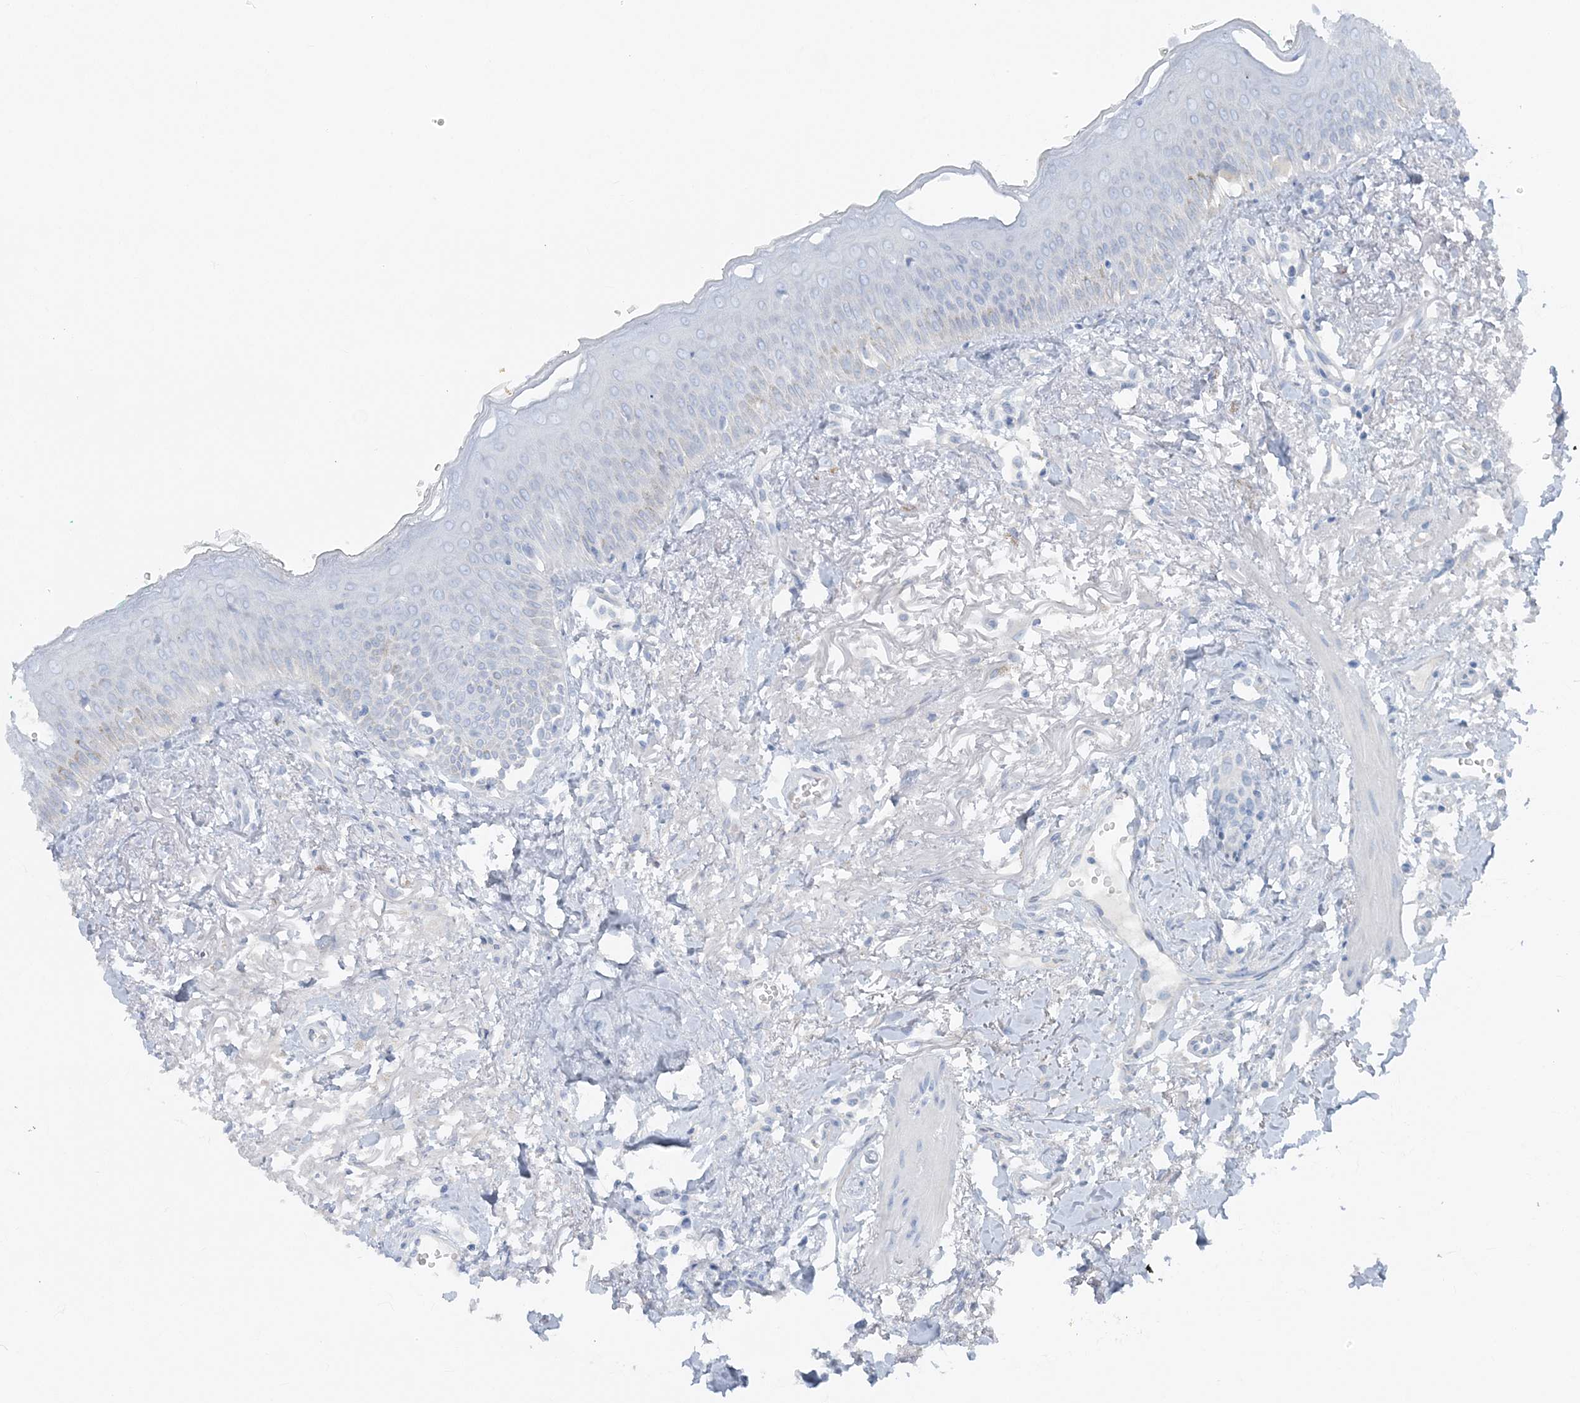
{"staining": {"intensity": "negative", "quantity": "none", "location": "none"}, "tissue": "oral mucosa", "cell_type": "Squamous epithelial cells", "image_type": "normal", "snomed": [{"axis": "morphology", "description": "Normal tissue, NOS"}, {"axis": "topography", "description": "Oral tissue"}], "caption": "High magnification brightfield microscopy of unremarkable oral mucosa stained with DAB (brown) and counterstained with hematoxylin (blue): squamous epithelial cells show no significant expression. (DAB (3,3'-diaminobenzidine) immunohistochemistry (IHC) with hematoxylin counter stain).", "gene": "ATP11A", "patient": {"sex": "female", "age": 70}}